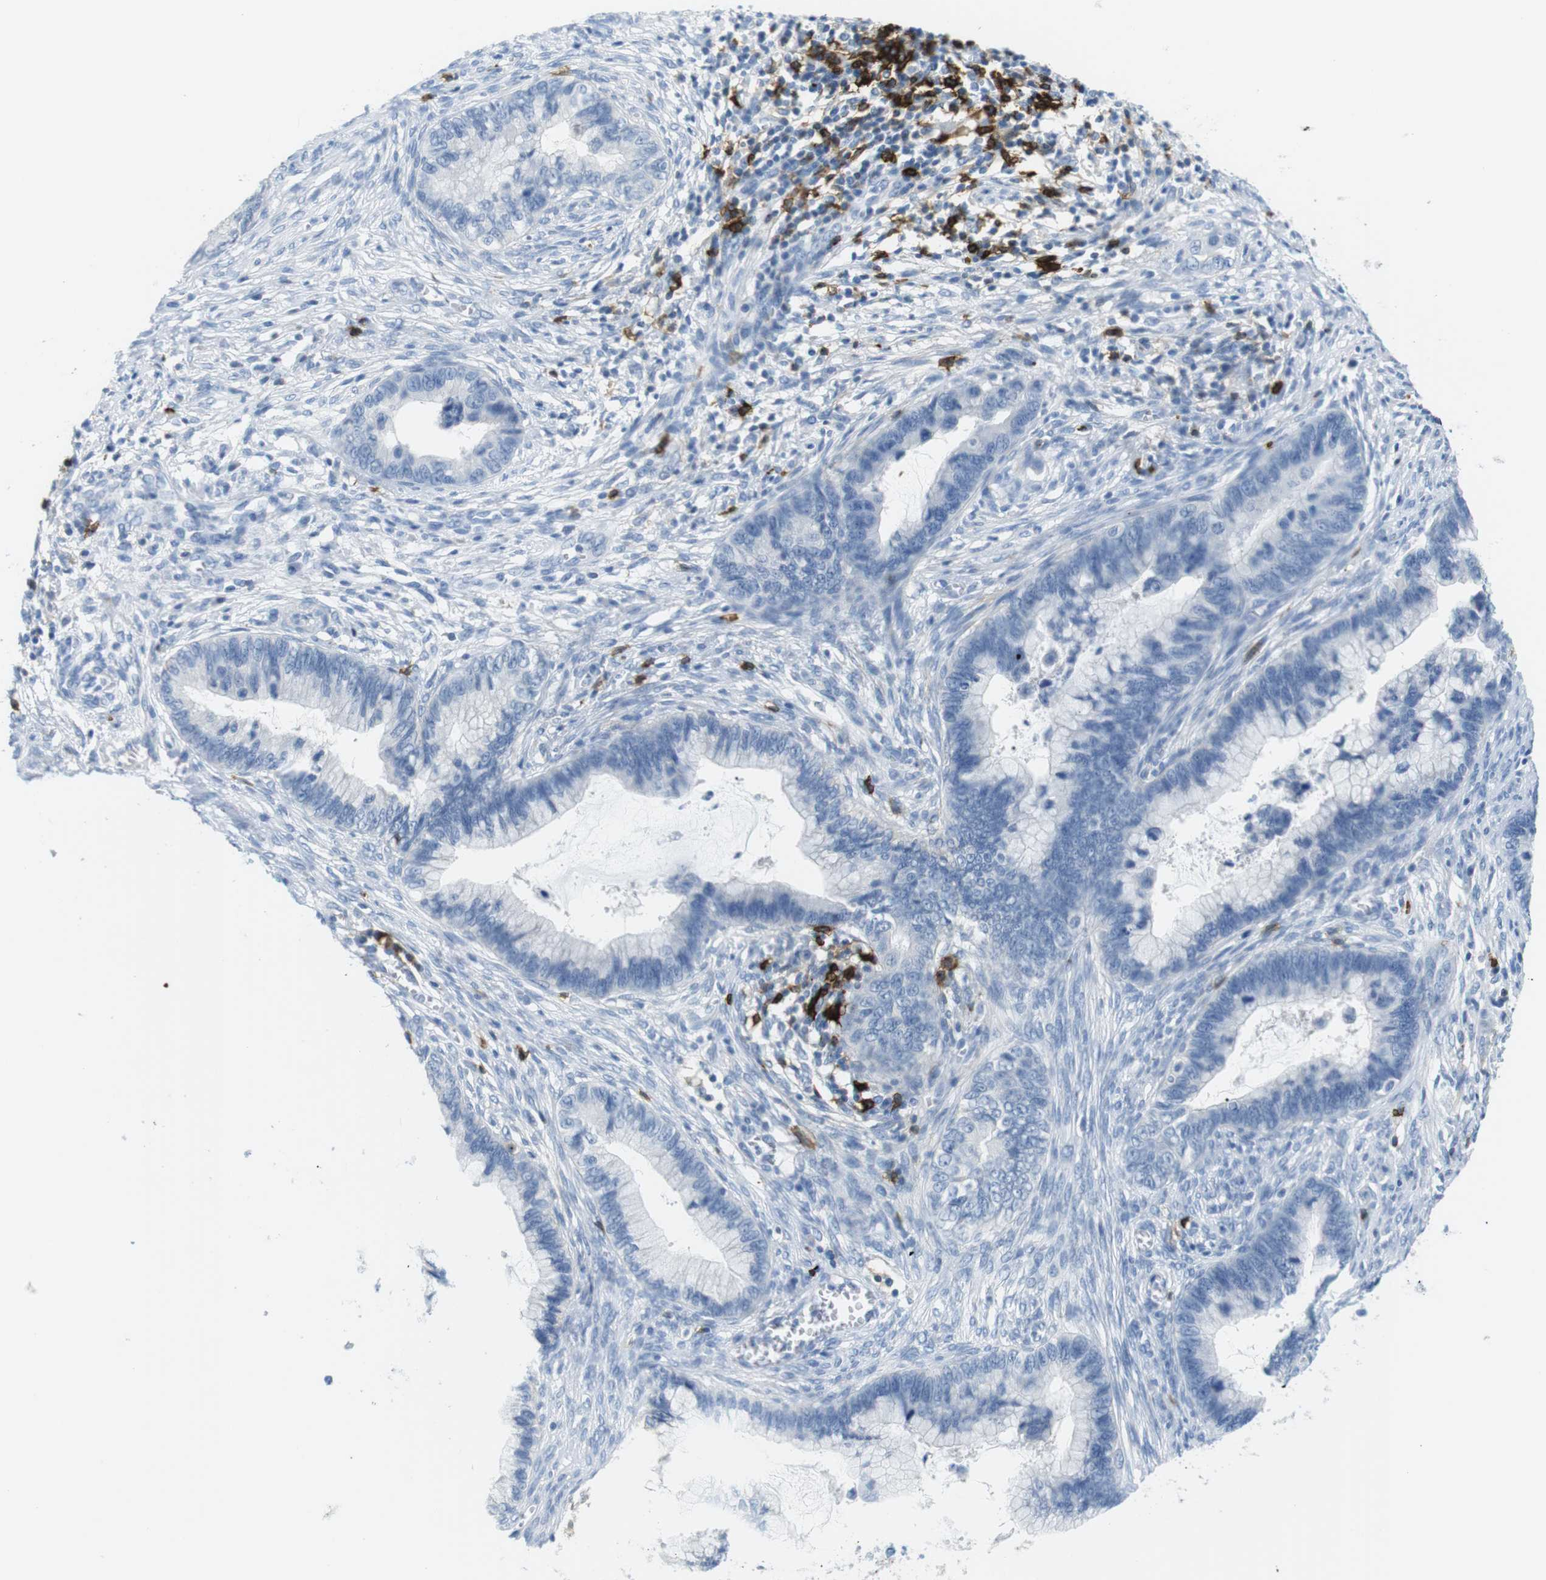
{"staining": {"intensity": "negative", "quantity": "none", "location": "none"}, "tissue": "cervical cancer", "cell_type": "Tumor cells", "image_type": "cancer", "snomed": [{"axis": "morphology", "description": "Adenocarcinoma, NOS"}, {"axis": "topography", "description": "Cervix"}], "caption": "Micrograph shows no significant protein positivity in tumor cells of cervical cancer.", "gene": "TNFRSF4", "patient": {"sex": "female", "age": 44}}